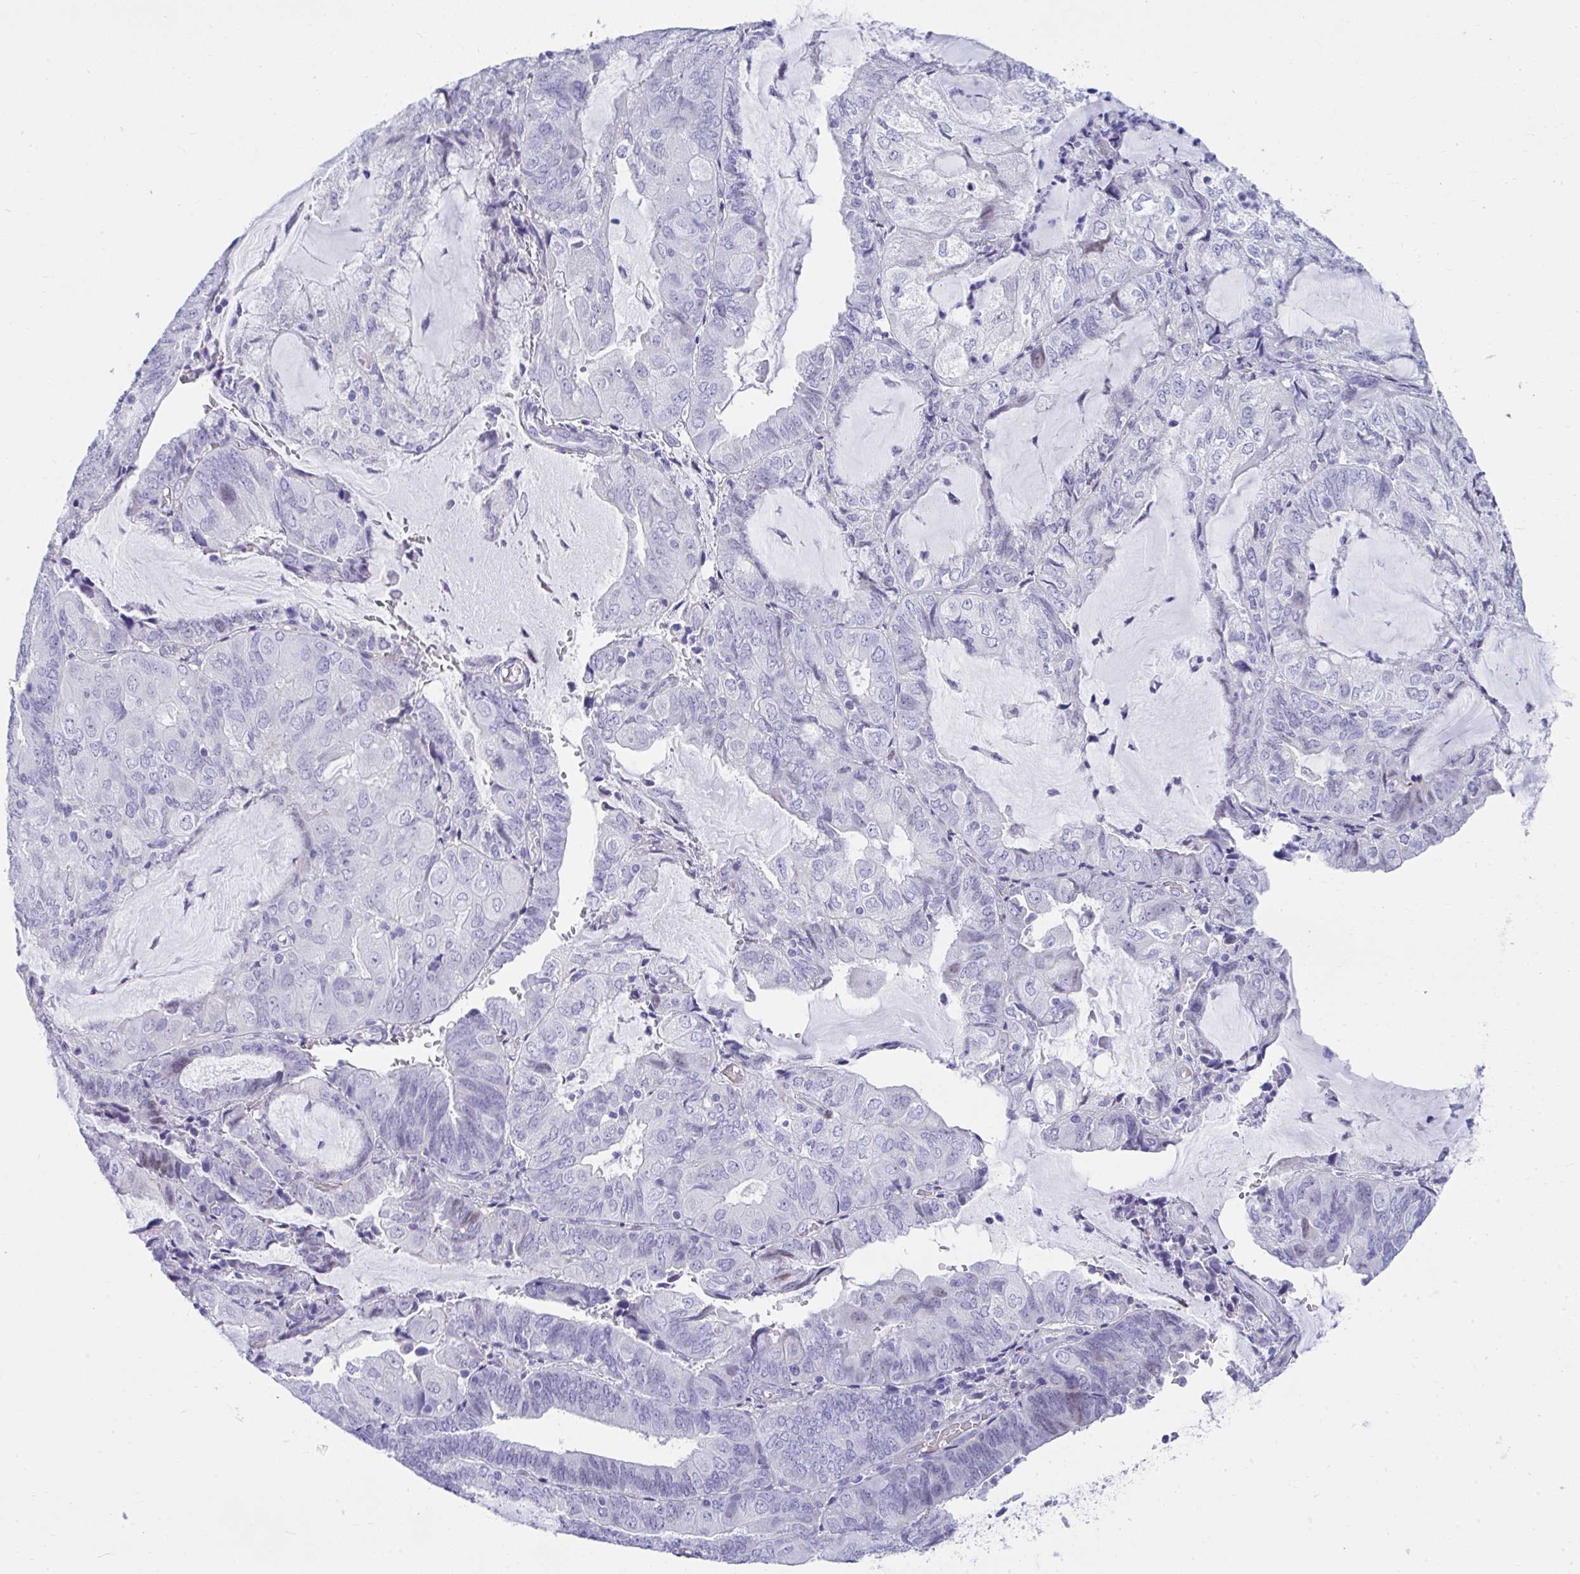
{"staining": {"intensity": "negative", "quantity": "none", "location": "none"}, "tissue": "endometrial cancer", "cell_type": "Tumor cells", "image_type": "cancer", "snomed": [{"axis": "morphology", "description": "Adenocarcinoma, NOS"}, {"axis": "topography", "description": "Endometrium"}], "caption": "Adenocarcinoma (endometrial) was stained to show a protein in brown. There is no significant expression in tumor cells.", "gene": "ISL1", "patient": {"sex": "female", "age": 81}}